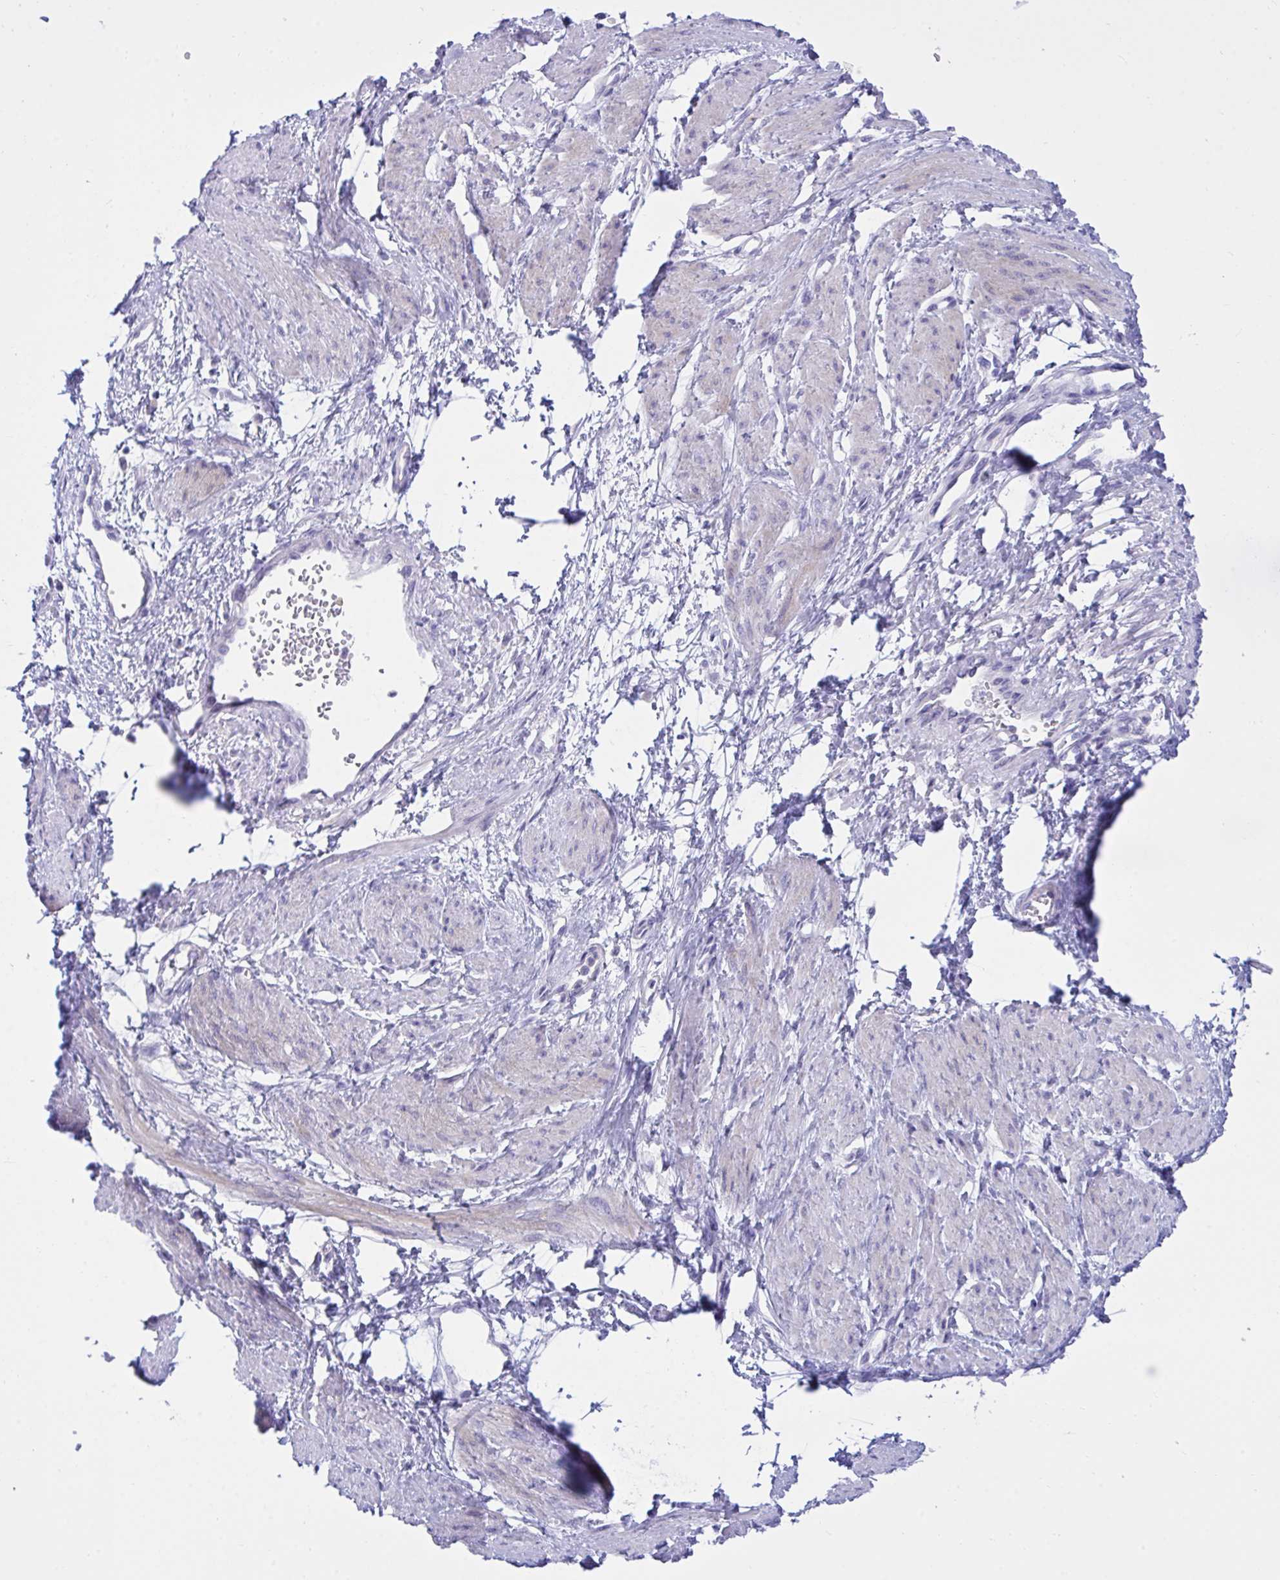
{"staining": {"intensity": "negative", "quantity": "none", "location": "none"}, "tissue": "smooth muscle", "cell_type": "Smooth muscle cells", "image_type": "normal", "snomed": [{"axis": "morphology", "description": "Normal tissue, NOS"}, {"axis": "topography", "description": "Smooth muscle"}, {"axis": "topography", "description": "Uterus"}], "caption": "The micrograph exhibits no staining of smooth muscle cells in benign smooth muscle.", "gene": "PLEKHH1", "patient": {"sex": "female", "age": 39}}